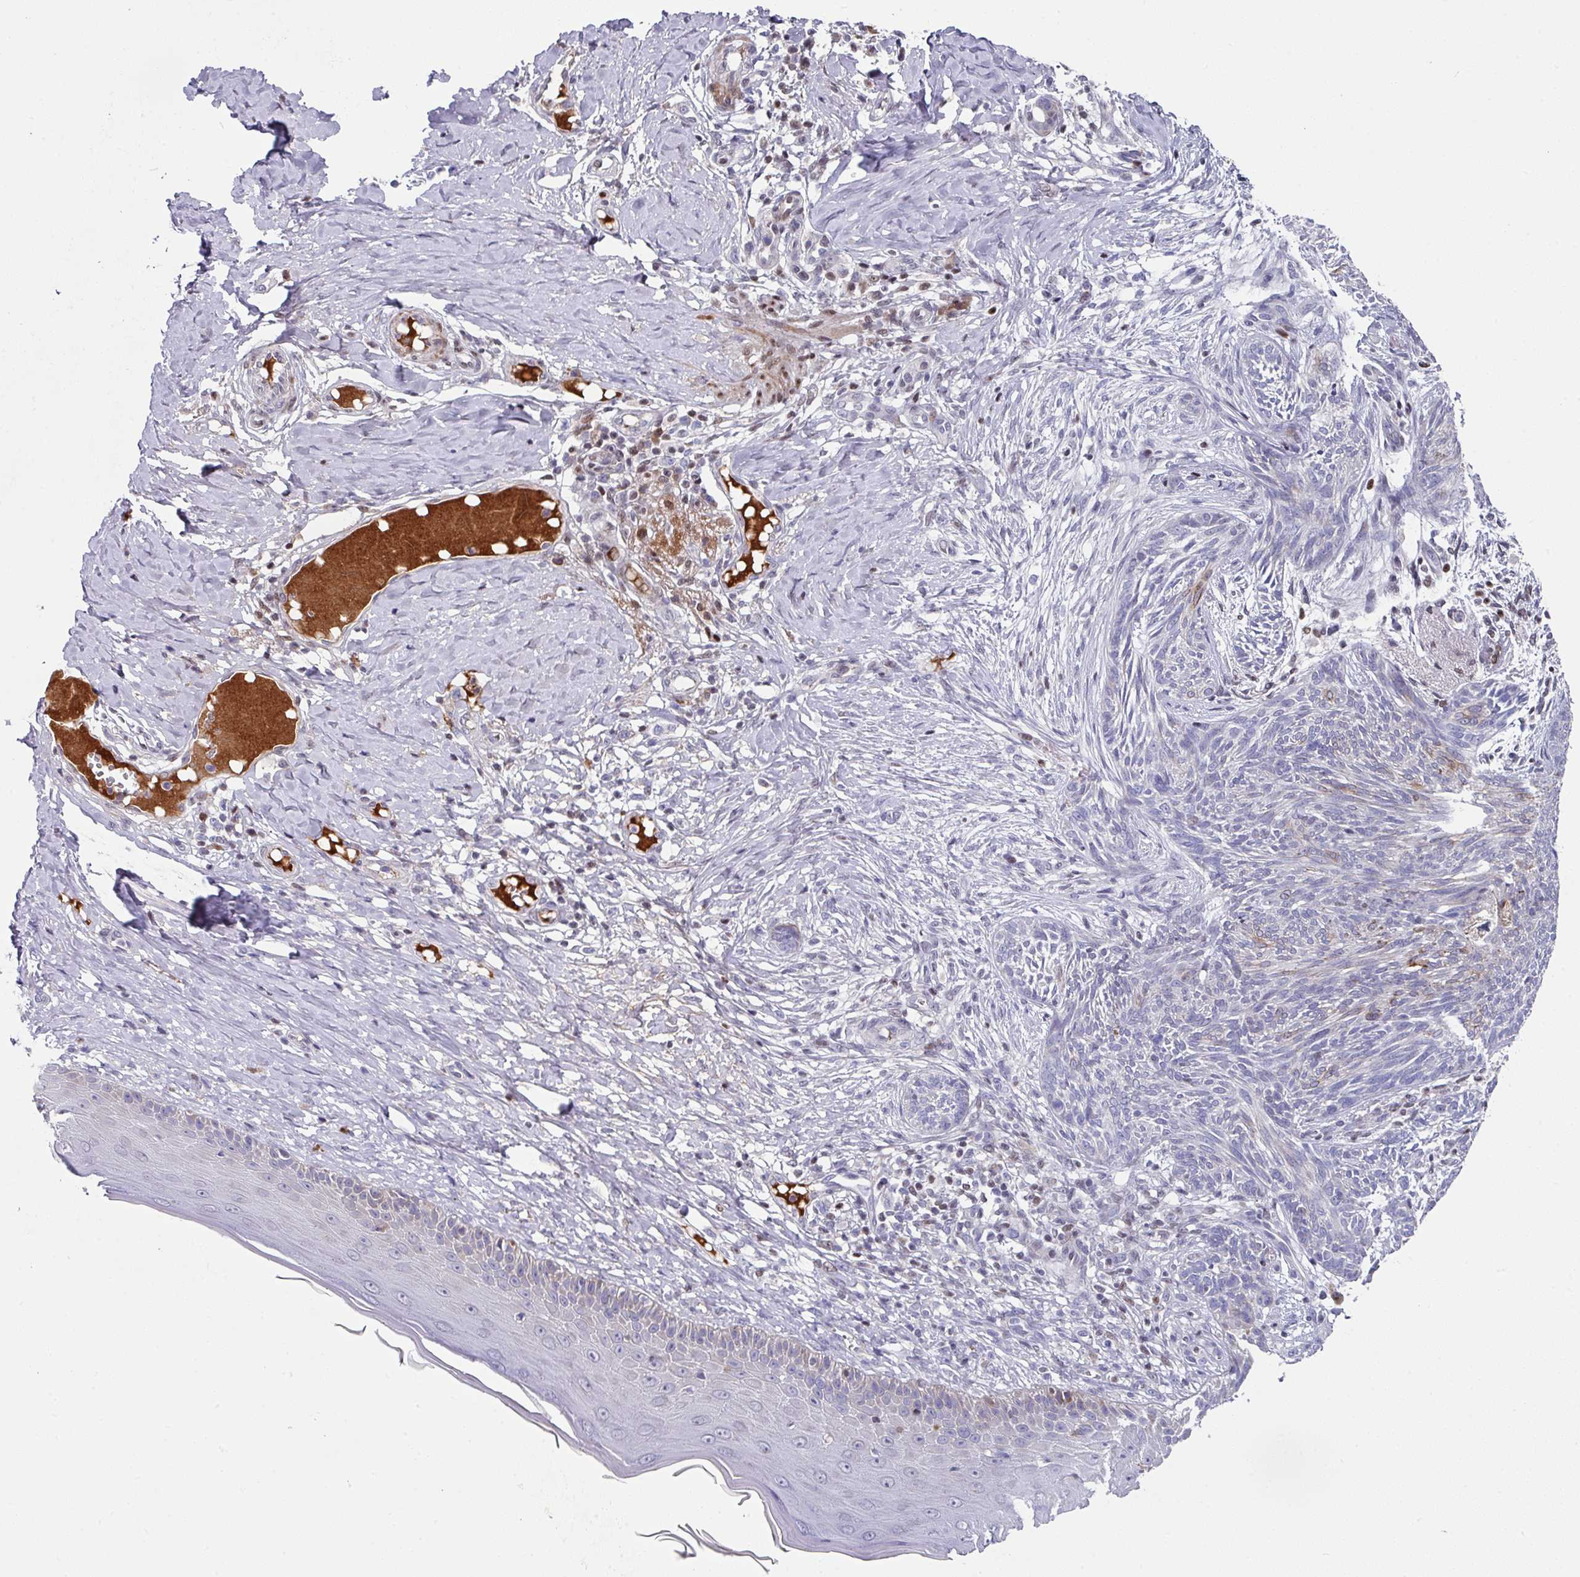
{"staining": {"intensity": "negative", "quantity": "none", "location": "none"}, "tissue": "skin cancer", "cell_type": "Tumor cells", "image_type": "cancer", "snomed": [{"axis": "morphology", "description": "Basal cell carcinoma"}, {"axis": "topography", "description": "Skin"}], "caption": "Tumor cells are negative for brown protein staining in skin cancer (basal cell carcinoma).", "gene": "CBX7", "patient": {"sex": "male", "age": 73}}